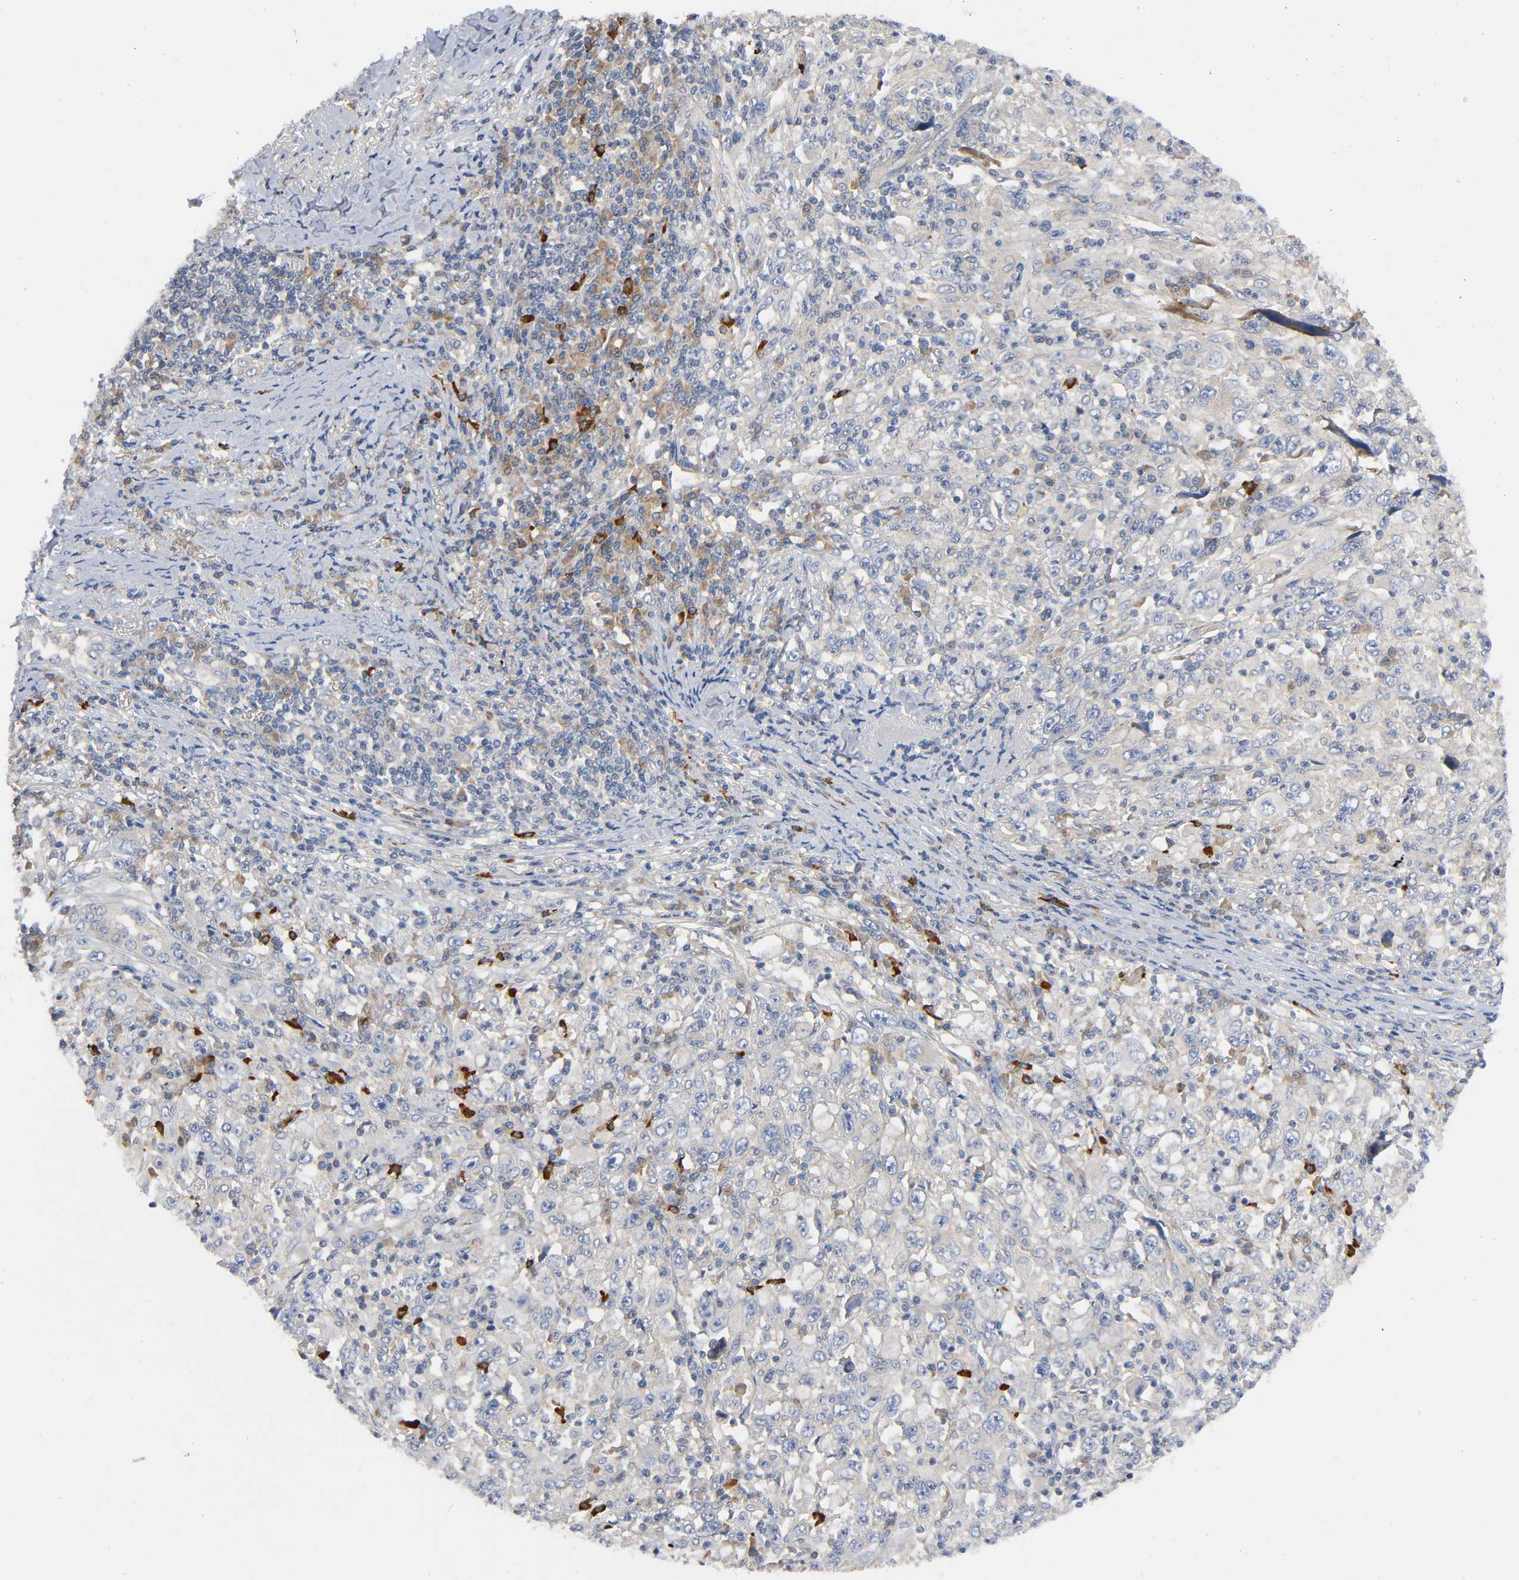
{"staining": {"intensity": "weak", "quantity": "25%-75%", "location": "cytoplasmic/membranous"}, "tissue": "melanoma", "cell_type": "Tumor cells", "image_type": "cancer", "snomed": [{"axis": "morphology", "description": "Malignant melanoma, Metastatic site"}, {"axis": "topography", "description": "Skin"}], "caption": "Immunohistochemistry staining of malignant melanoma (metastatic site), which shows low levels of weak cytoplasmic/membranous expression in about 25%-75% of tumor cells indicating weak cytoplasmic/membranous protein staining. The staining was performed using DAB (3,3'-diaminobenzidine) (brown) for protein detection and nuclei were counterstained in hematoxylin (blue).", "gene": "HDAC6", "patient": {"sex": "female", "age": 56}}